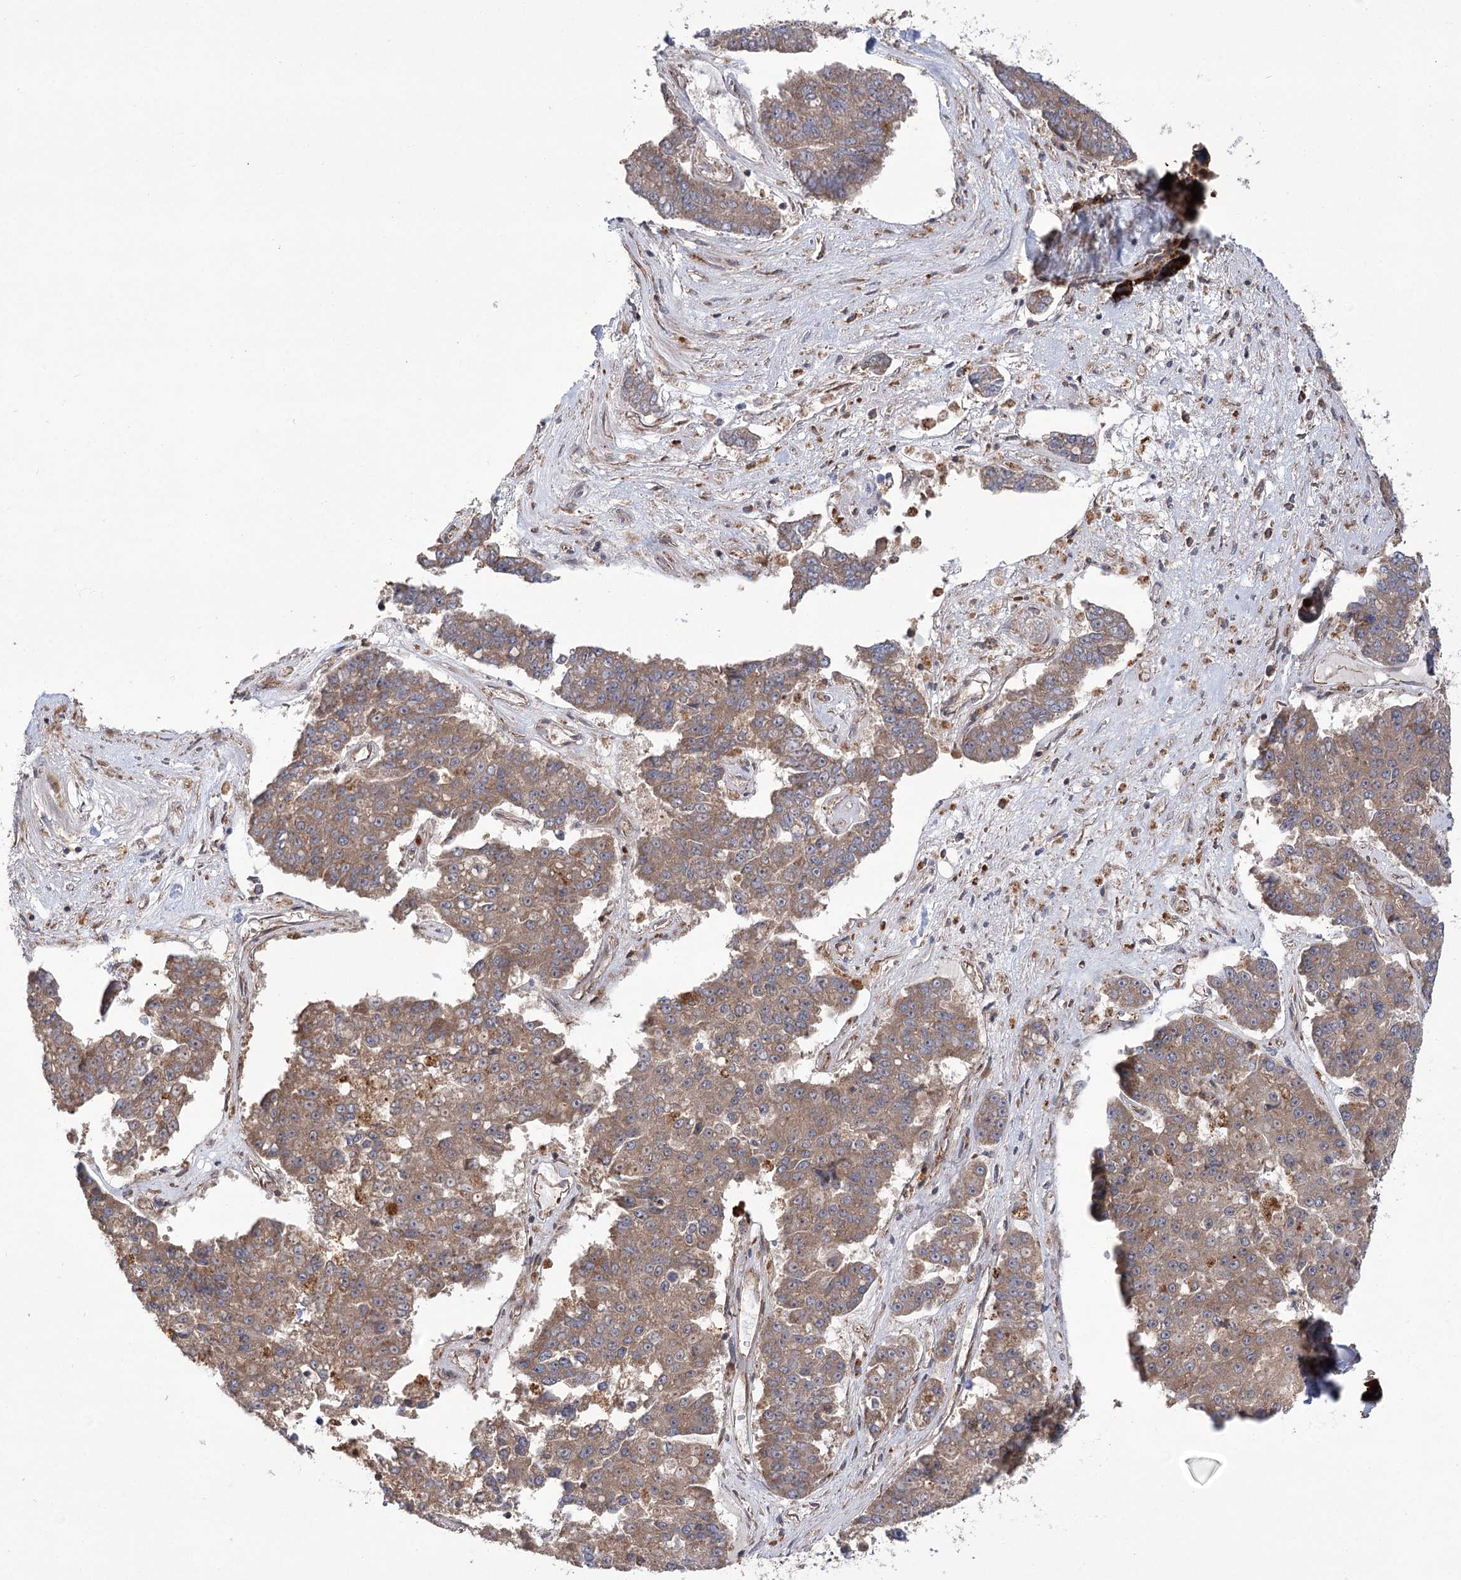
{"staining": {"intensity": "moderate", "quantity": ">75%", "location": "cytoplasmic/membranous"}, "tissue": "pancreatic cancer", "cell_type": "Tumor cells", "image_type": "cancer", "snomed": [{"axis": "morphology", "description": "Adenocarcinoma, NOS"}, {"axis": "topography", "description": "Pancreas"}], "caption": "This micrograph displays pancreatic adenocarcinoma stained with immunohistochemistry (IHC) to label a protein in brown. The cytoplasmic/membranous of tumor cells show moderate positivity for the protein. Nuclei are counter-stained blue.", "gene": "VPS37B", "patient": {"sex": "male", "age": 50}}